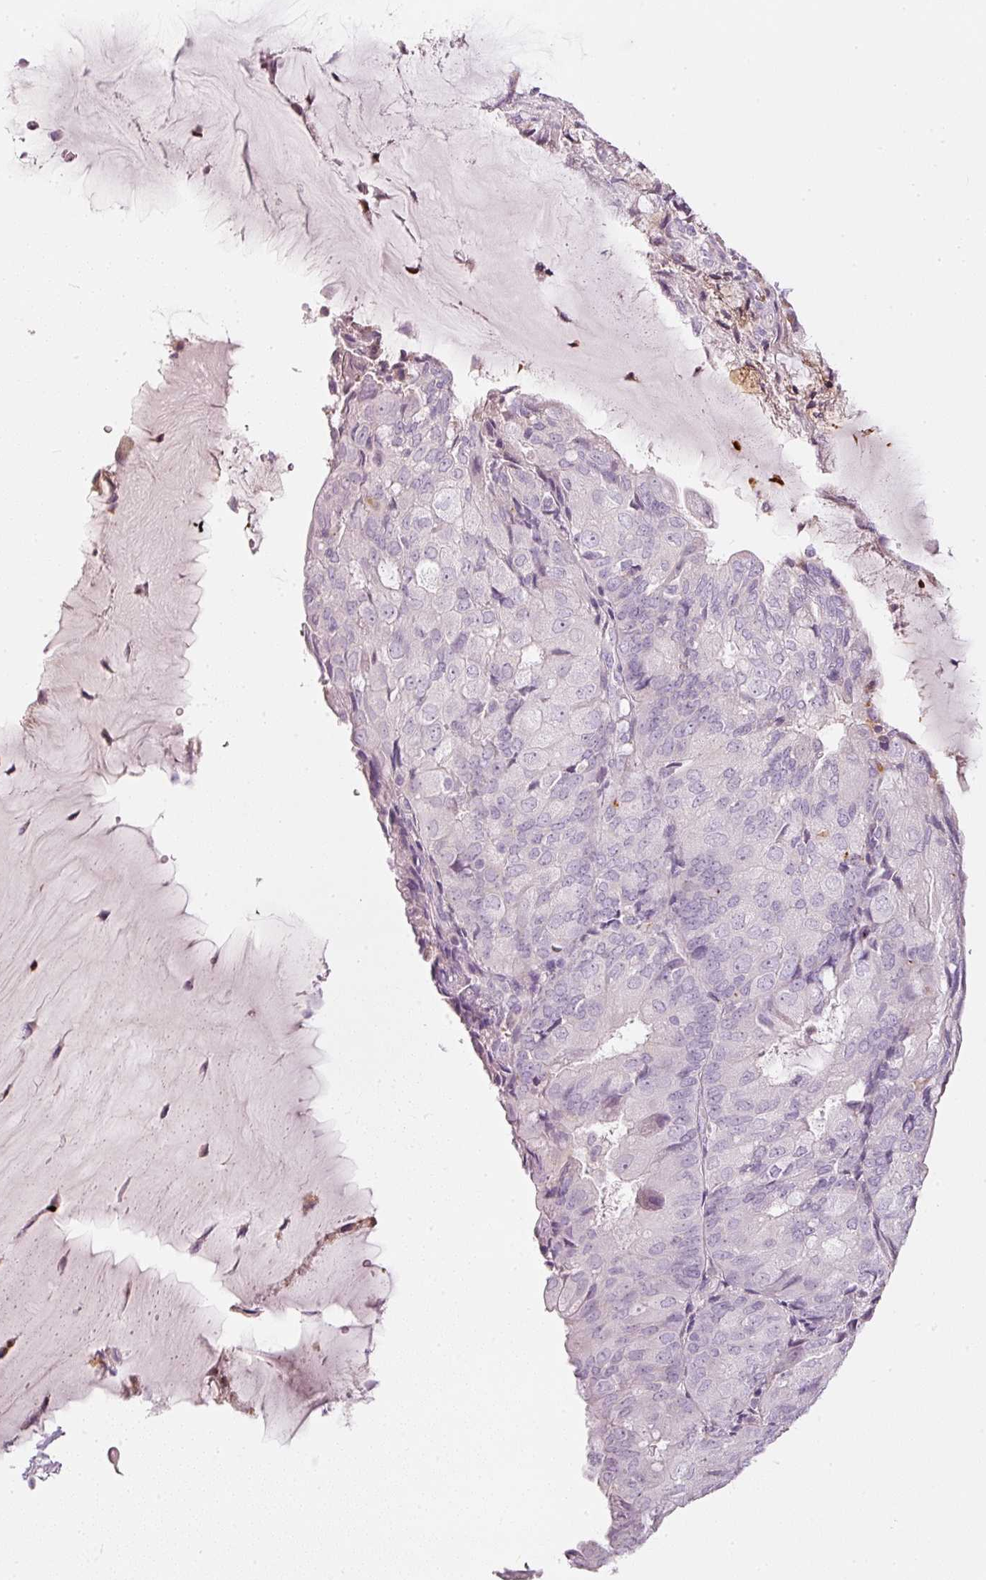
{"staining": {"intensity": "moderate", "quantity": "<25%", "location": "cytoplasmic/membranous"}, "tissue": "endometrial cancer", "cell_type": "Tumor cells", "image_type": "cancer", "snomed": [{"axis": "morphology", "description": "Adenocarcinoma, NOS"}, {"axis": "topography", "description": "Endometrium"}], "caption": "A low amount of moderate cytoplasmic/membranous positivity is appreciated in approximately <25% of tumor cells in endometrial cancer tissue. Using DAB (3,3'-diaminobenzidine) (brown) and hematoxylin (blue) stains, captured at high magnification using brightfield microscopy.", "gene": "LECT2", "patient": {"sex": "female", "age": 81}}